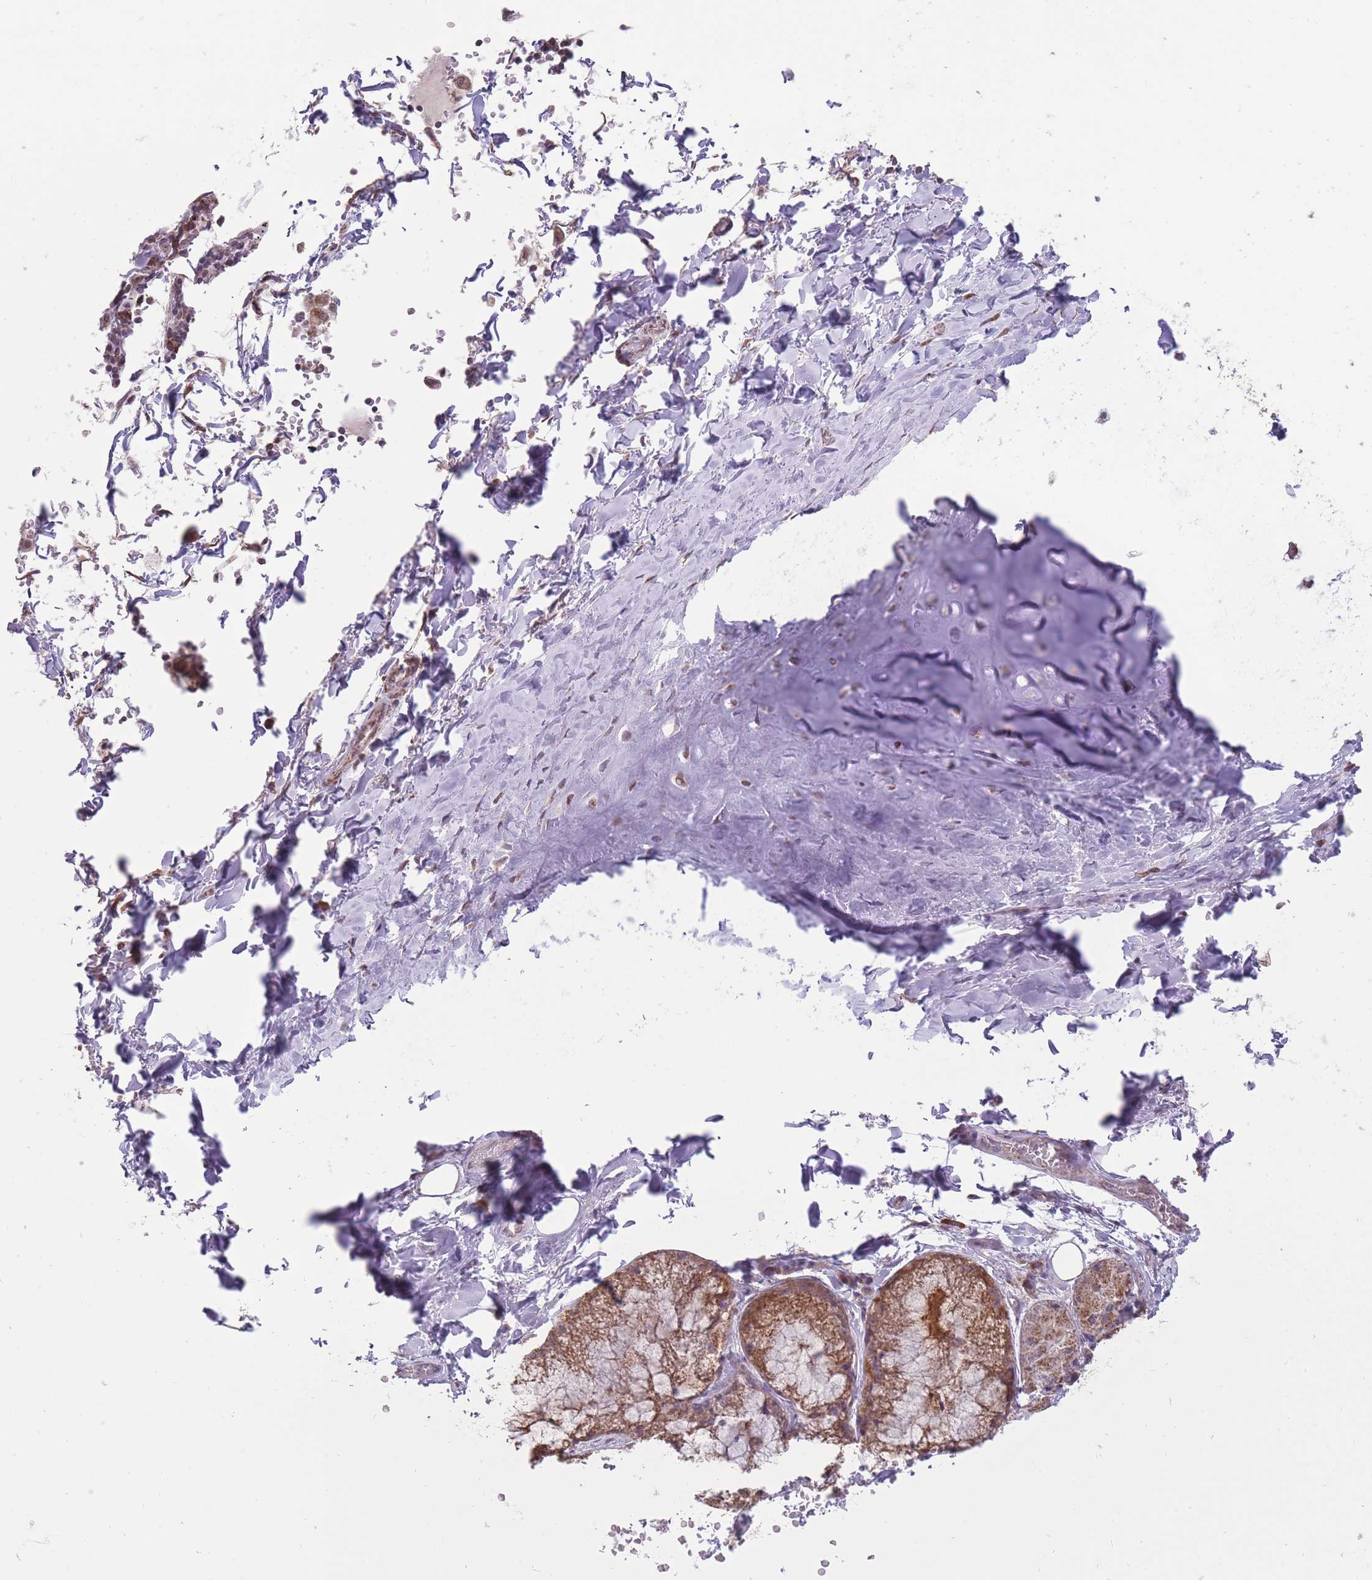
{"staining": {"intensity": "negative", "quantity": "none", "location": "none"}, "tissue": "adipose tissue", "cell_type": "Adipocytes", "image_type": "normal", "snomed": [{"axis": "morphology", "description": "Normal tissue, NOS"}, {"axis": "topography", "description": "Cartilage tissue"}, {"axis": "topography", "description": "Bronchus"}], "caption": "There is no significant positivity in adipocytes of adipose tissue. The staining was performed using DAB (3,3'-diaminobenzidine) to visualize the protein expression in brown, while the nuclei were stained in blue with hematoxylin (Magnification: 20x).", "gene": "NELL1", "patient": {"sex": "male", "age": 63}}